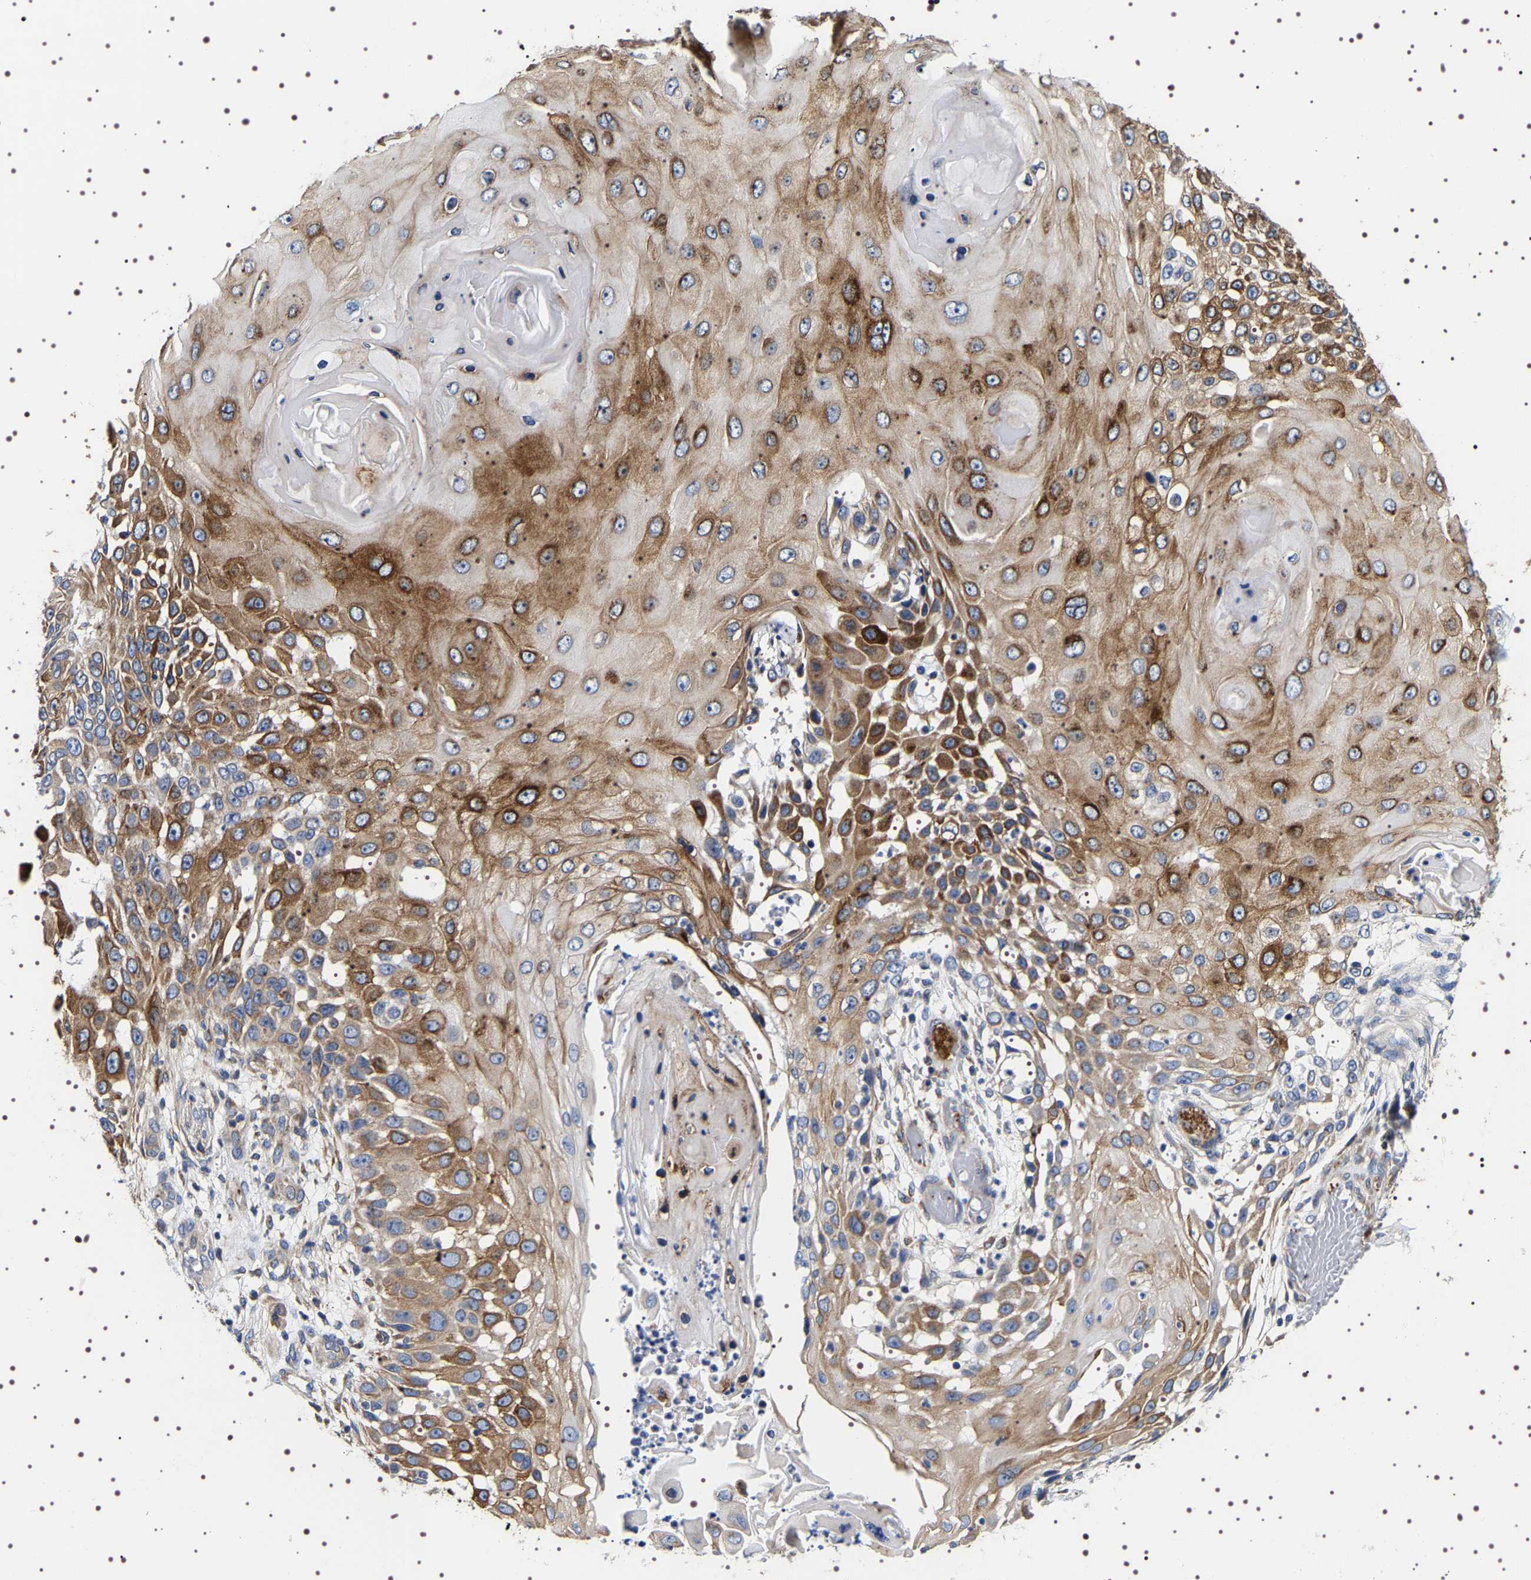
{"staining": {"intensity": "moderate", "quantity": ">75%", "location": "cytoplasmic/membranous"}, "tissue": "skin cancer", "cell_type": "Tumor cells", "image_type": "cancer", "snomed": [{"axis": "morphology", "description": "Squamous cell carcinoma, NOS"}, {"axis": "topography", "description": "Skin"}], "caption": "Immunohistochemistry of human skin cancer (squamous cell carcinoma) exhibits medium levels of moderate cytoplasmic/membranous staining in approximately >75% of tumor cells.", "gene": "SQLE", "patient": {"sex": "female", "age": 44}}